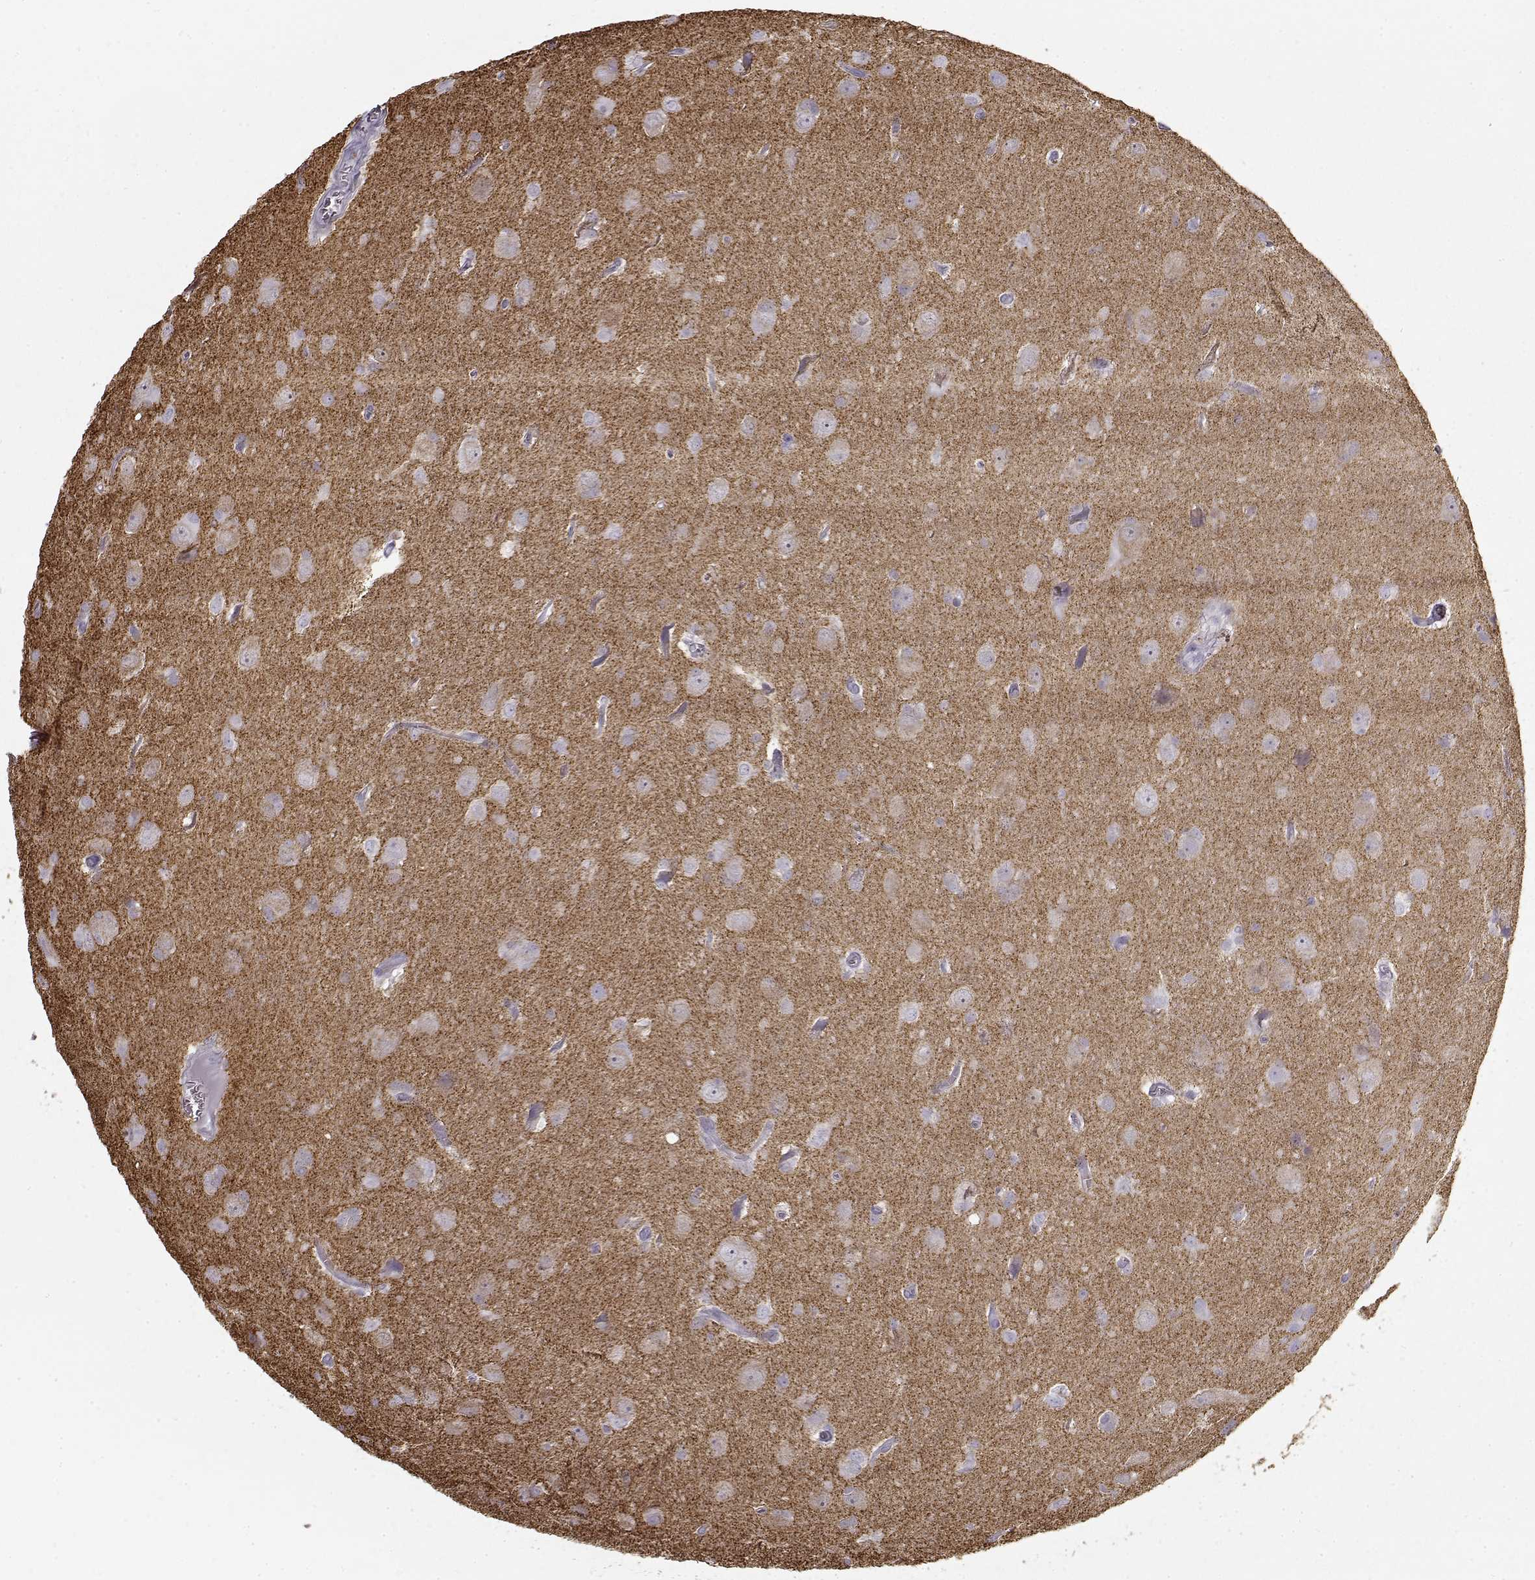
{"staining": {"intensity": "negative", "quantity": "none", "location": "none"}, "tissue": "glioma", "cell_type": "Tumor cells", "image_type": "cancer", "snomed": [{"axis": "morphology", "description": "Glioma, malignant, Low grade"}, {"axis": "topography", "description": "Brain"}], "caption": "There is no significant positivity in tumor cells of low-grade glioma (malignant).", "gene": "SNCA", "patient": {"sex": "male", "age": 58}}